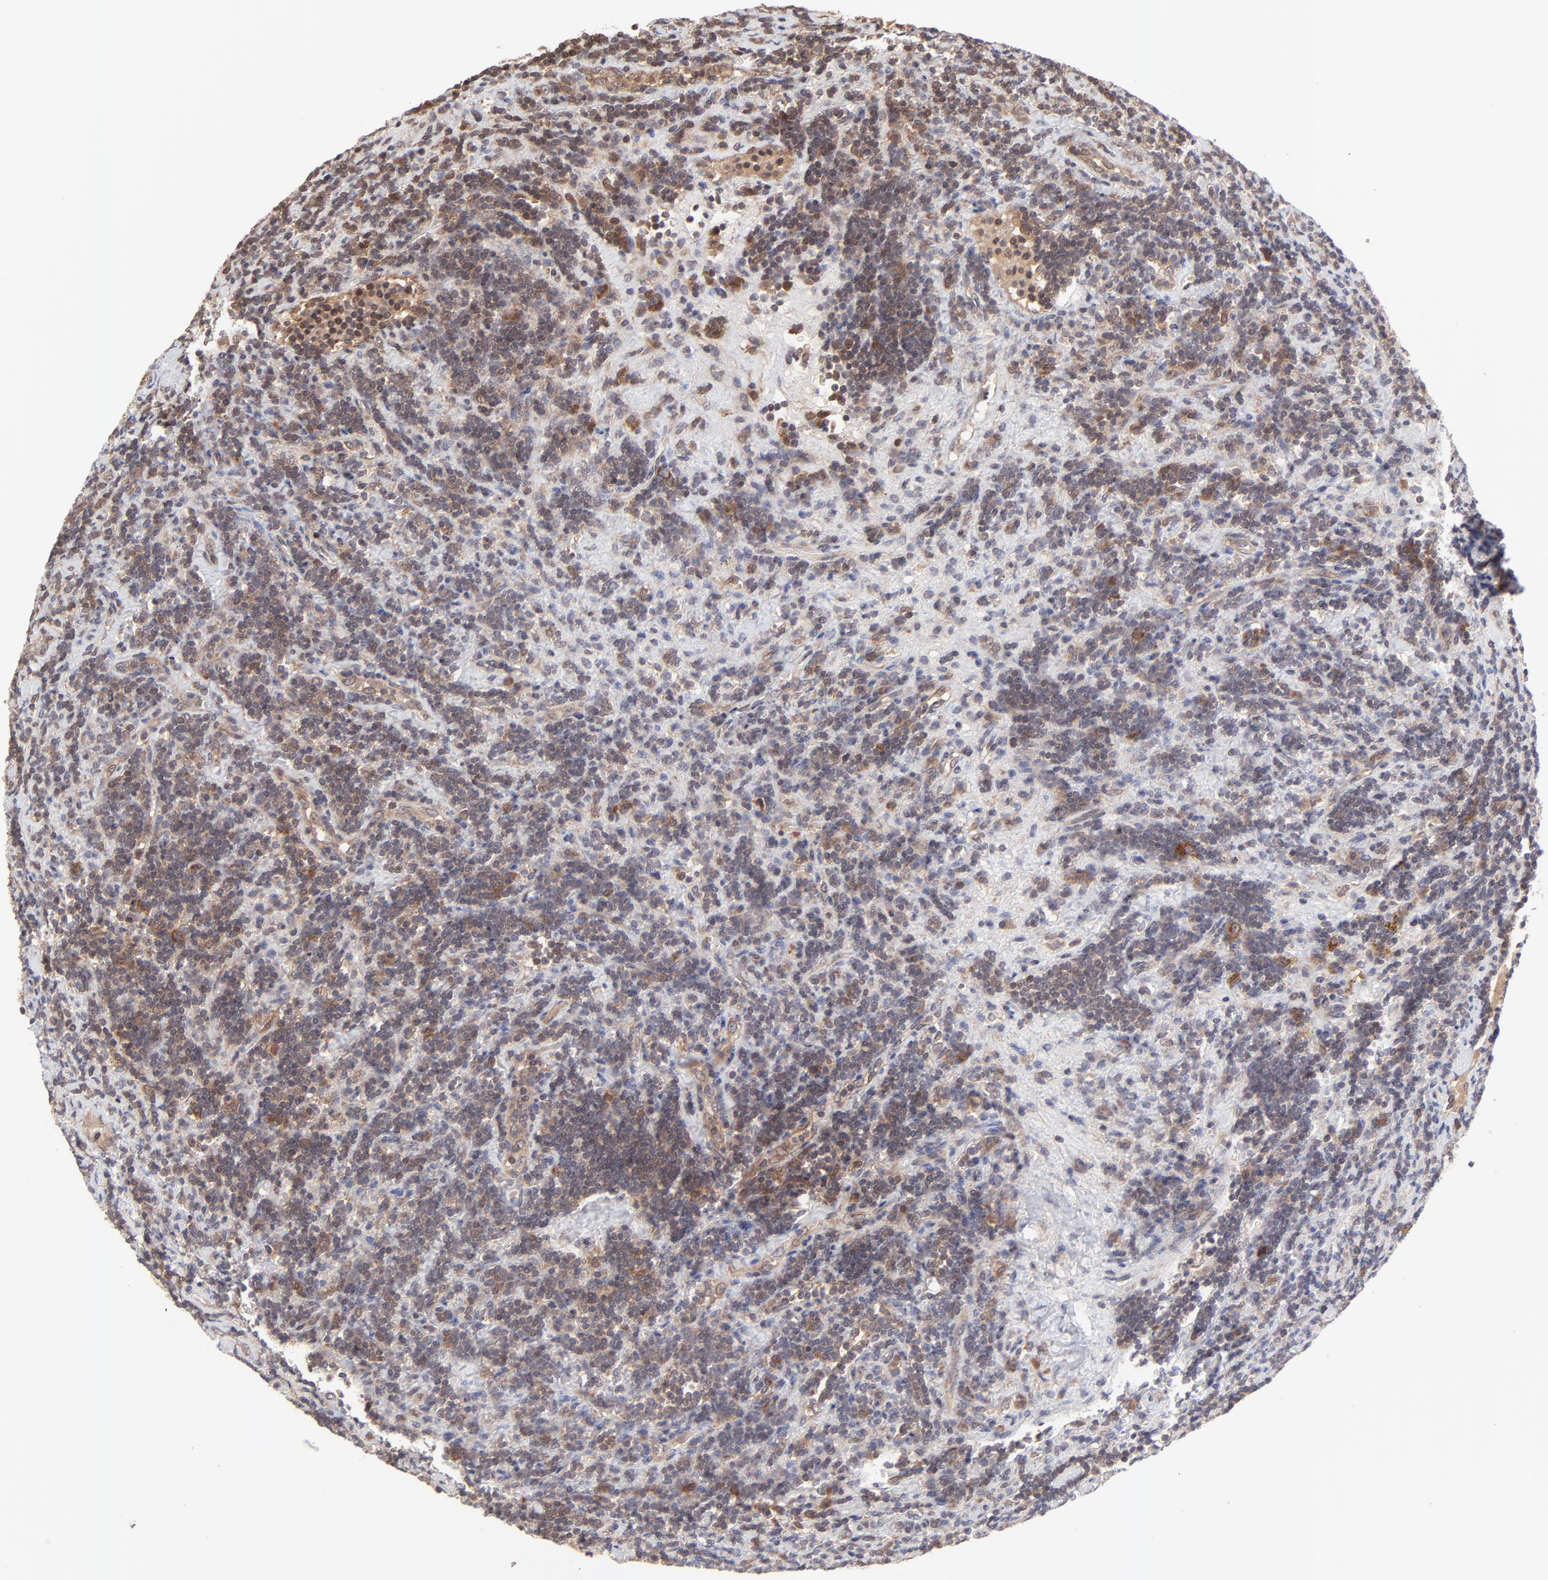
{"staining": {"intensity": "moderate", "quantity": "25%-75%", "location": "cytoplasmic/membranous"}, "tissue": "lymphoma", "cell_type": "Tumor cells", "image_type": "cancer", "snomed": [{"axis": "morphology", "description": "Malignant lymphoma, non-Hodgkin's type, Low grade"}, {"axis": "topography", "description": "Lymph node"}], "caption": "DAB immunohistochemical staining of human lymphoma reveals moderate cytoplasmic/membranous protein positivity in approximately 25%-75% of tumor cells. (DAB (3,3'-diaminobenzidine) IHC, brown staining for protein, blue staining for nuclei).", "gene": "UBE2L6", "patient": {"sex": "male", "age": 70}}